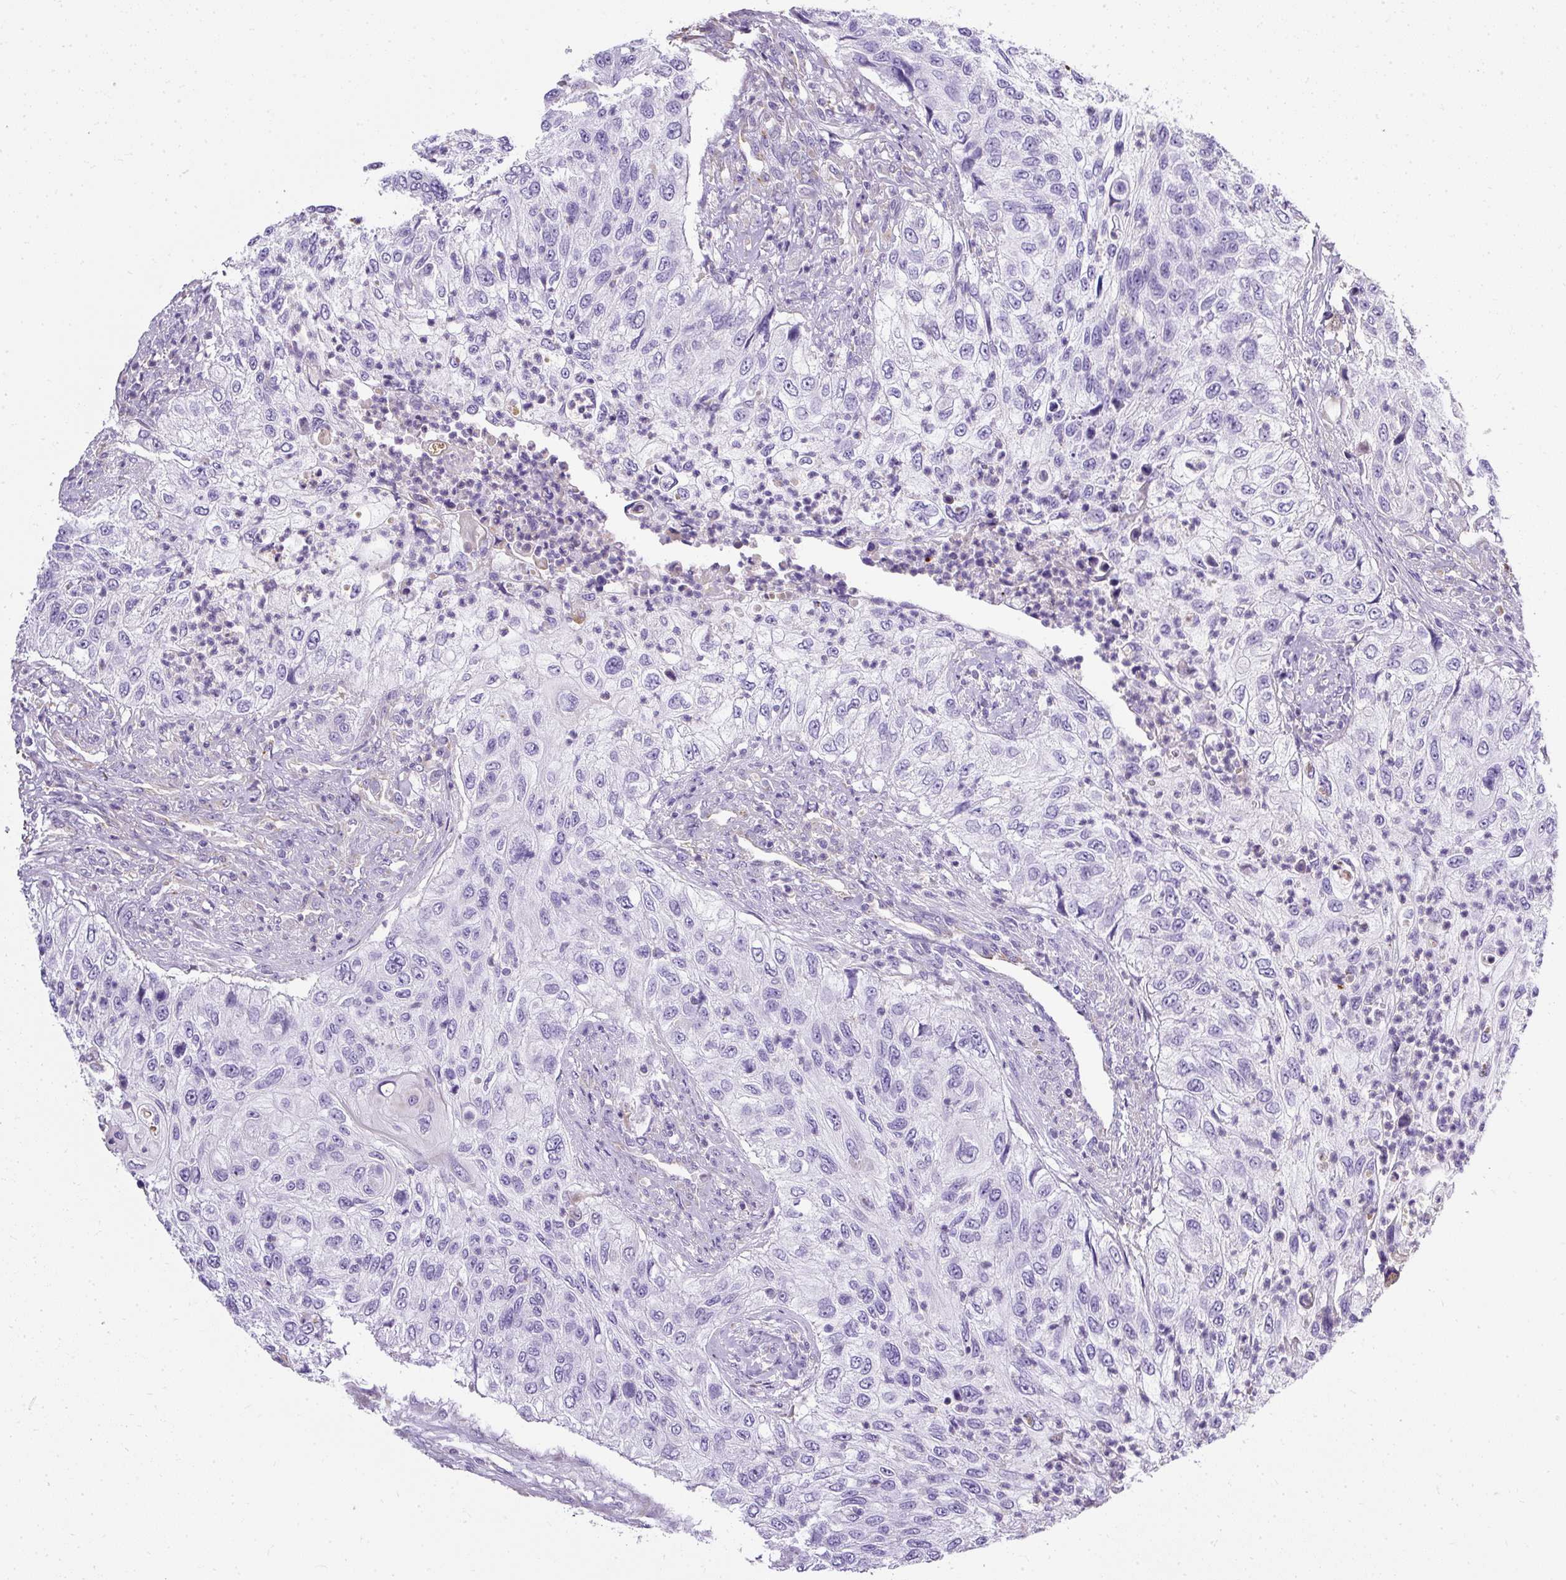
{"staining": {"intensity": "negative", "quantity": "none", "location": "none"}, "tissue": "urothelial cancer", "cell_type": "Tumor cells", "image_type": "cancer", "snomed": [{"axis": "morphology", "description": "Urothelial carcinoma, High grade"}, {"axis": "topography", "description": "Urinary bladder"}], "caption": "The histopathology image exhibits no significant staining in tumor cells of urothelial cancer.", "gene": "PLS1", "patient": {"sex": "female", "age": 60}}